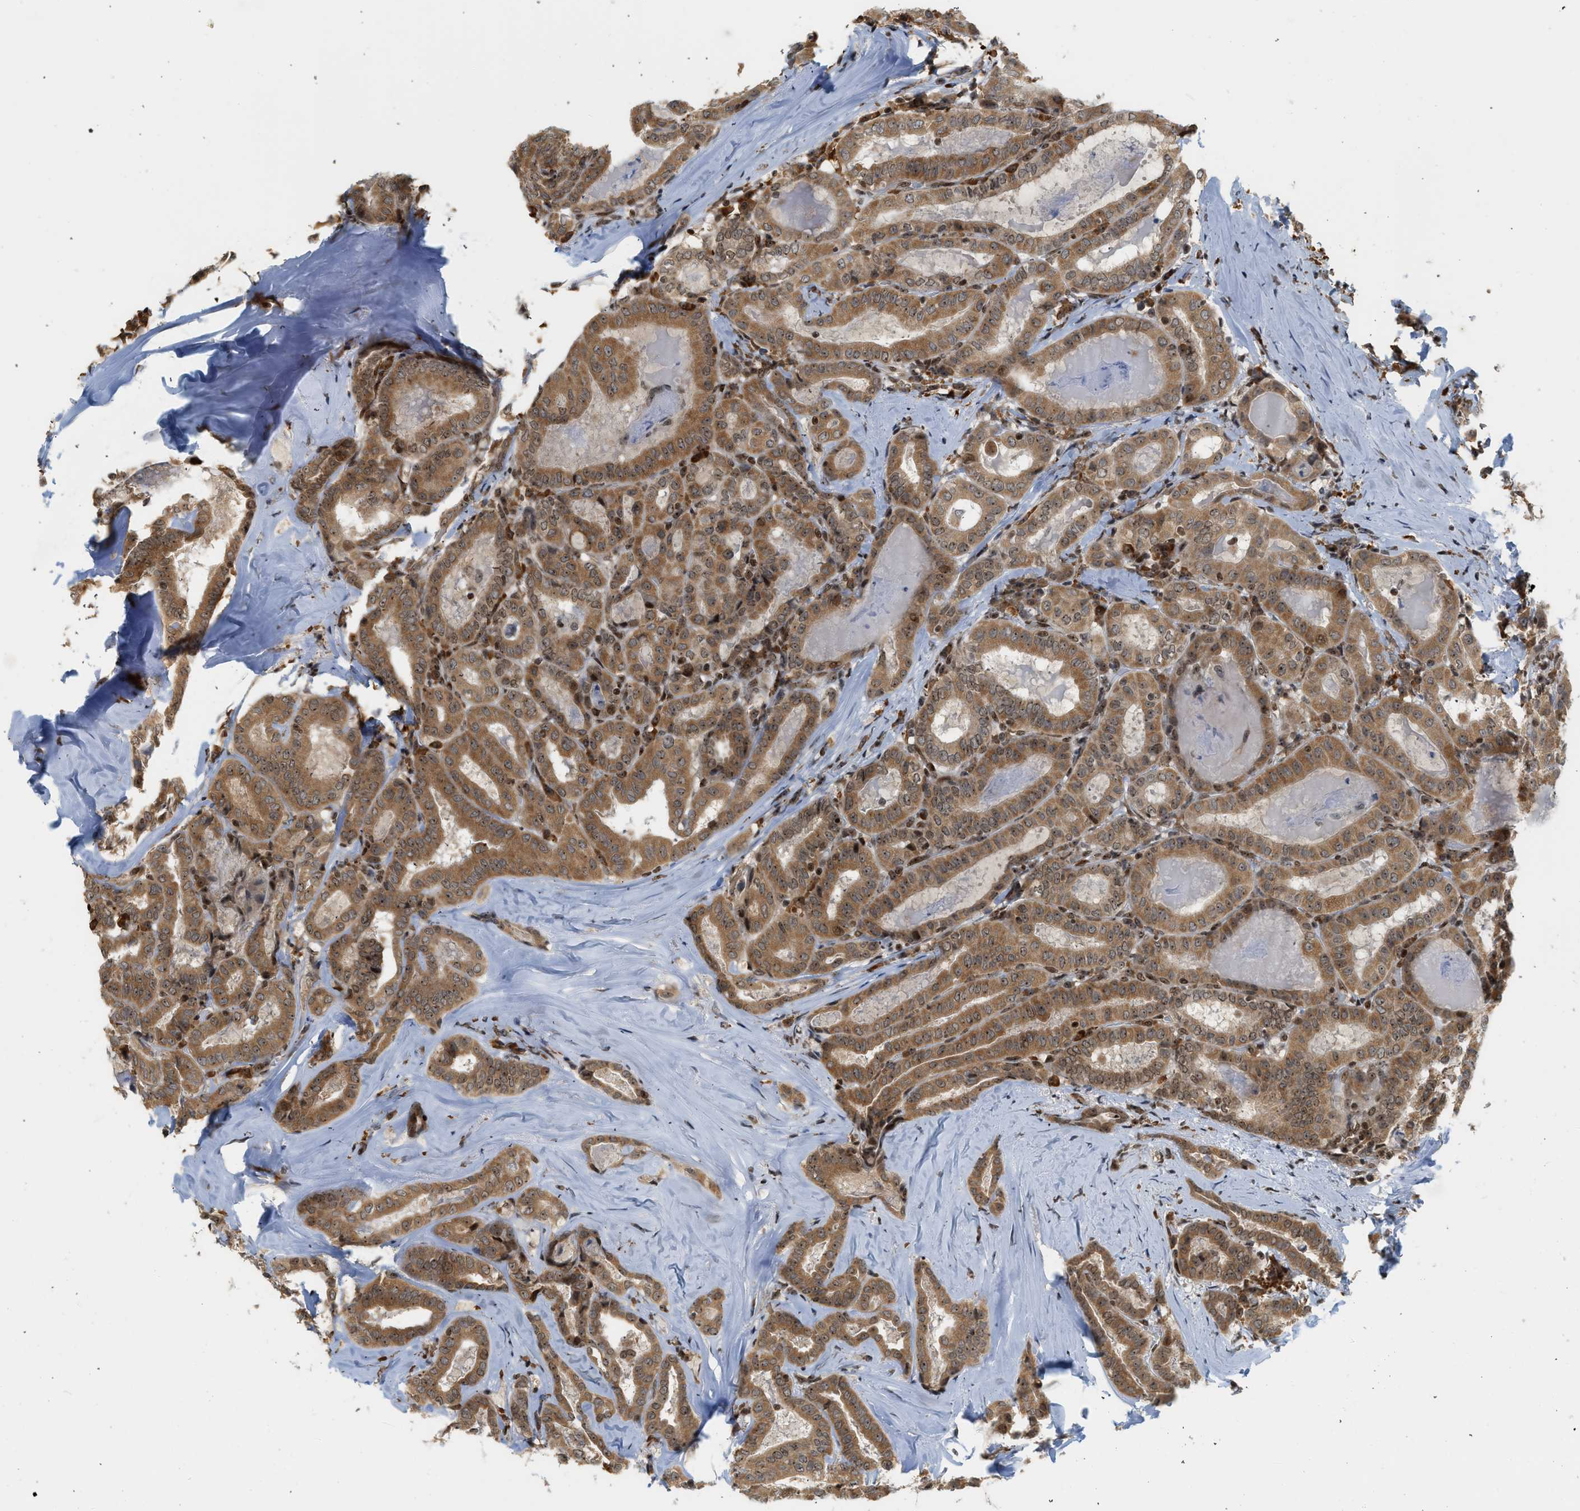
{"staining": {"intensity": "moderate", "quantity": ">75%", "location": "cytoplasmic/membranous"}, "tissue": "thyroid cancer", "cell_type": "Tumor cells", "image_type": "cancer", "snomed": [{"axis": "morphology", "description": "Papillary adenocarcinoma, NOS"}, {"axis": "topography", "description": "Thyroid gland"}], "caption": "Human thyroid papillary adenocarcinoma stained with a brown dye exhibits moderate cytoplasmic/membranous positive expression in about >75% of tumor cells.", "gene": "ZNF22", "patient": {"sex": "female", "age": 42}}